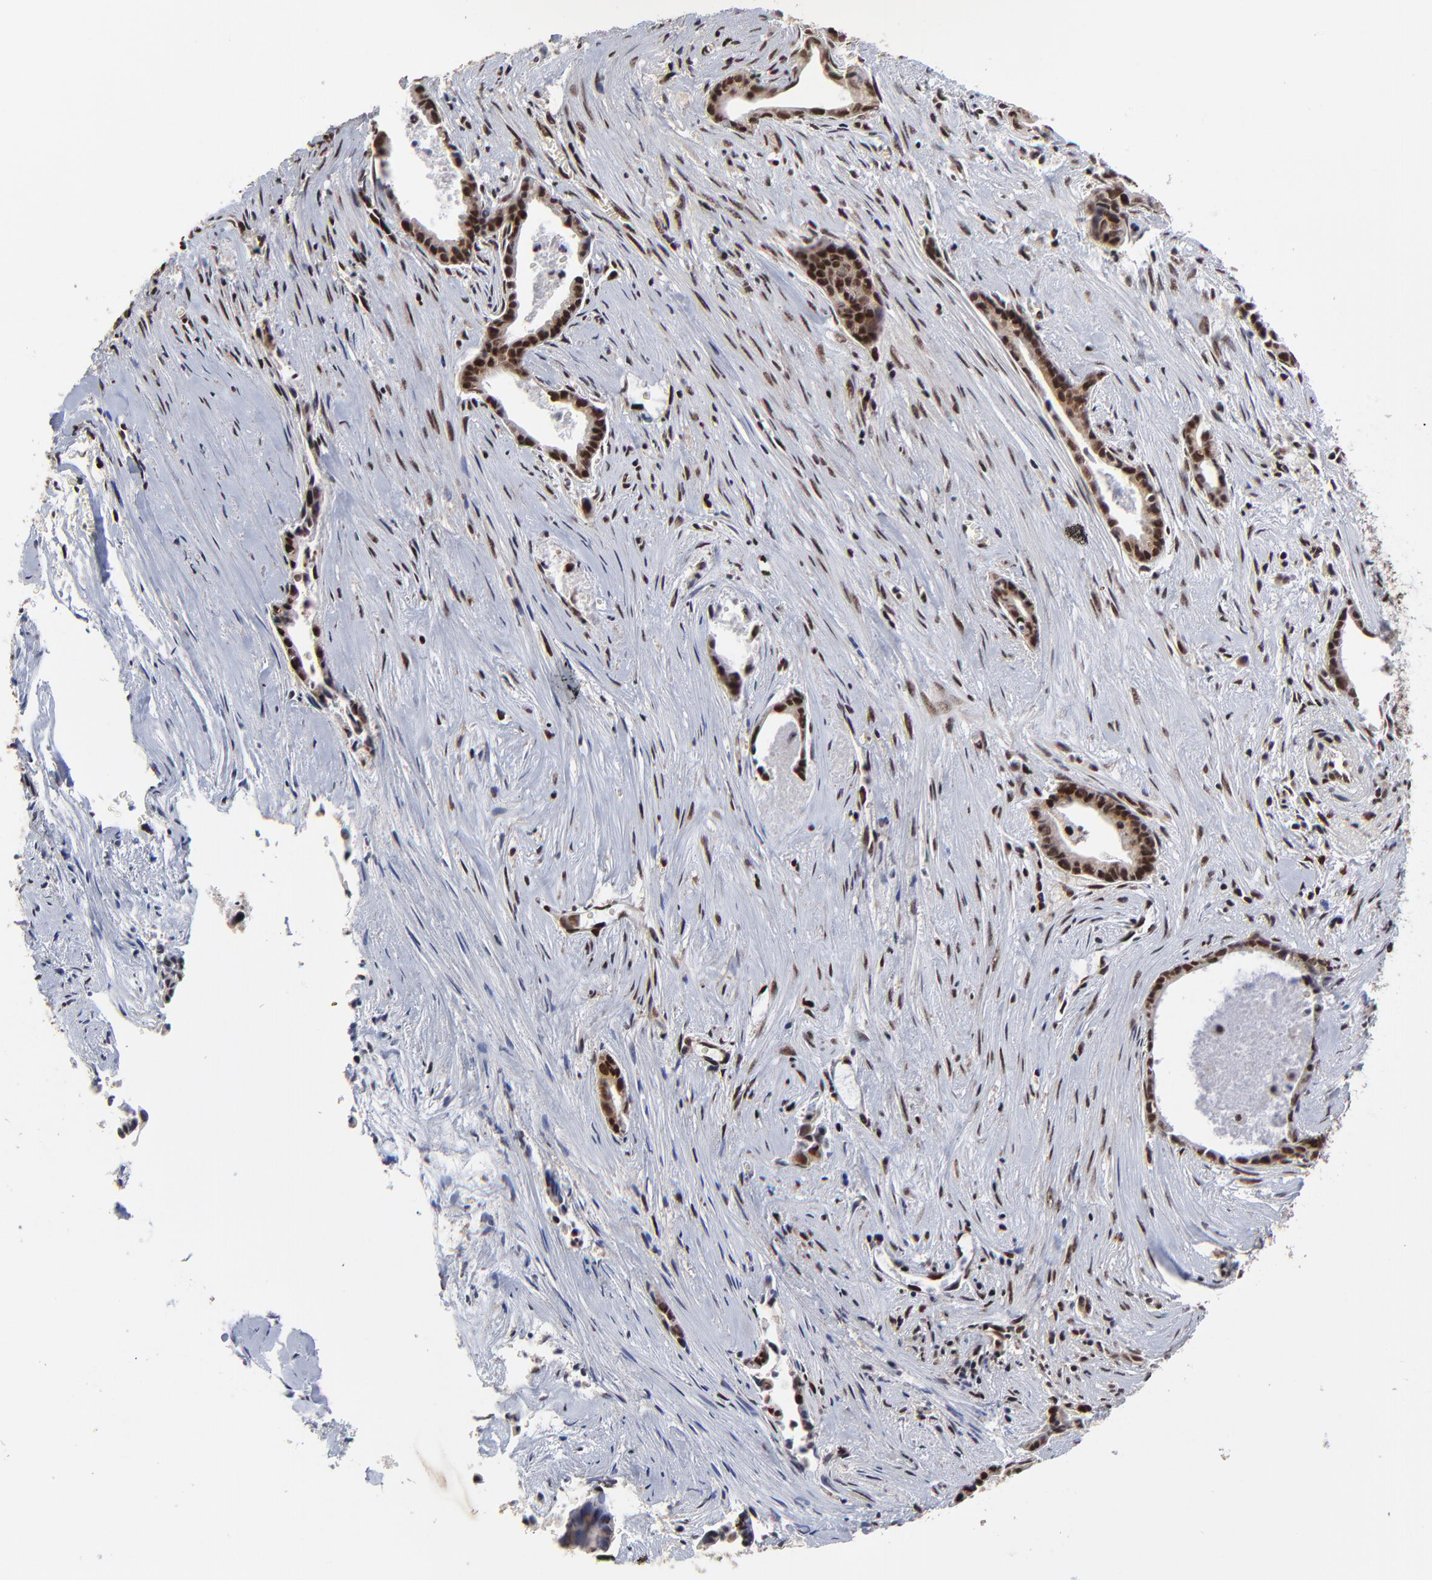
{"staining": {"intensity": "strong", "quantity": ">75%", "location": "nuclear"}, "tissue": "liver cancer", "cell_type": "Tumor cells", "image_type": "cancer", "snomed": [{"axis": "morphology", "description": "Cholangiocarcinoma"}, {"axis": "topography", "description": "Liver"}], "caption": "The image displays a brown stain indicating the presence of a protein in the nuclear of tumor cells in liver cancer (cholangiocarcinoma). (DAB = brown stain, brightfield microscopy at high magnification).", "gene": "RBM22", "patient": {"sex": "female", "age": 55}}